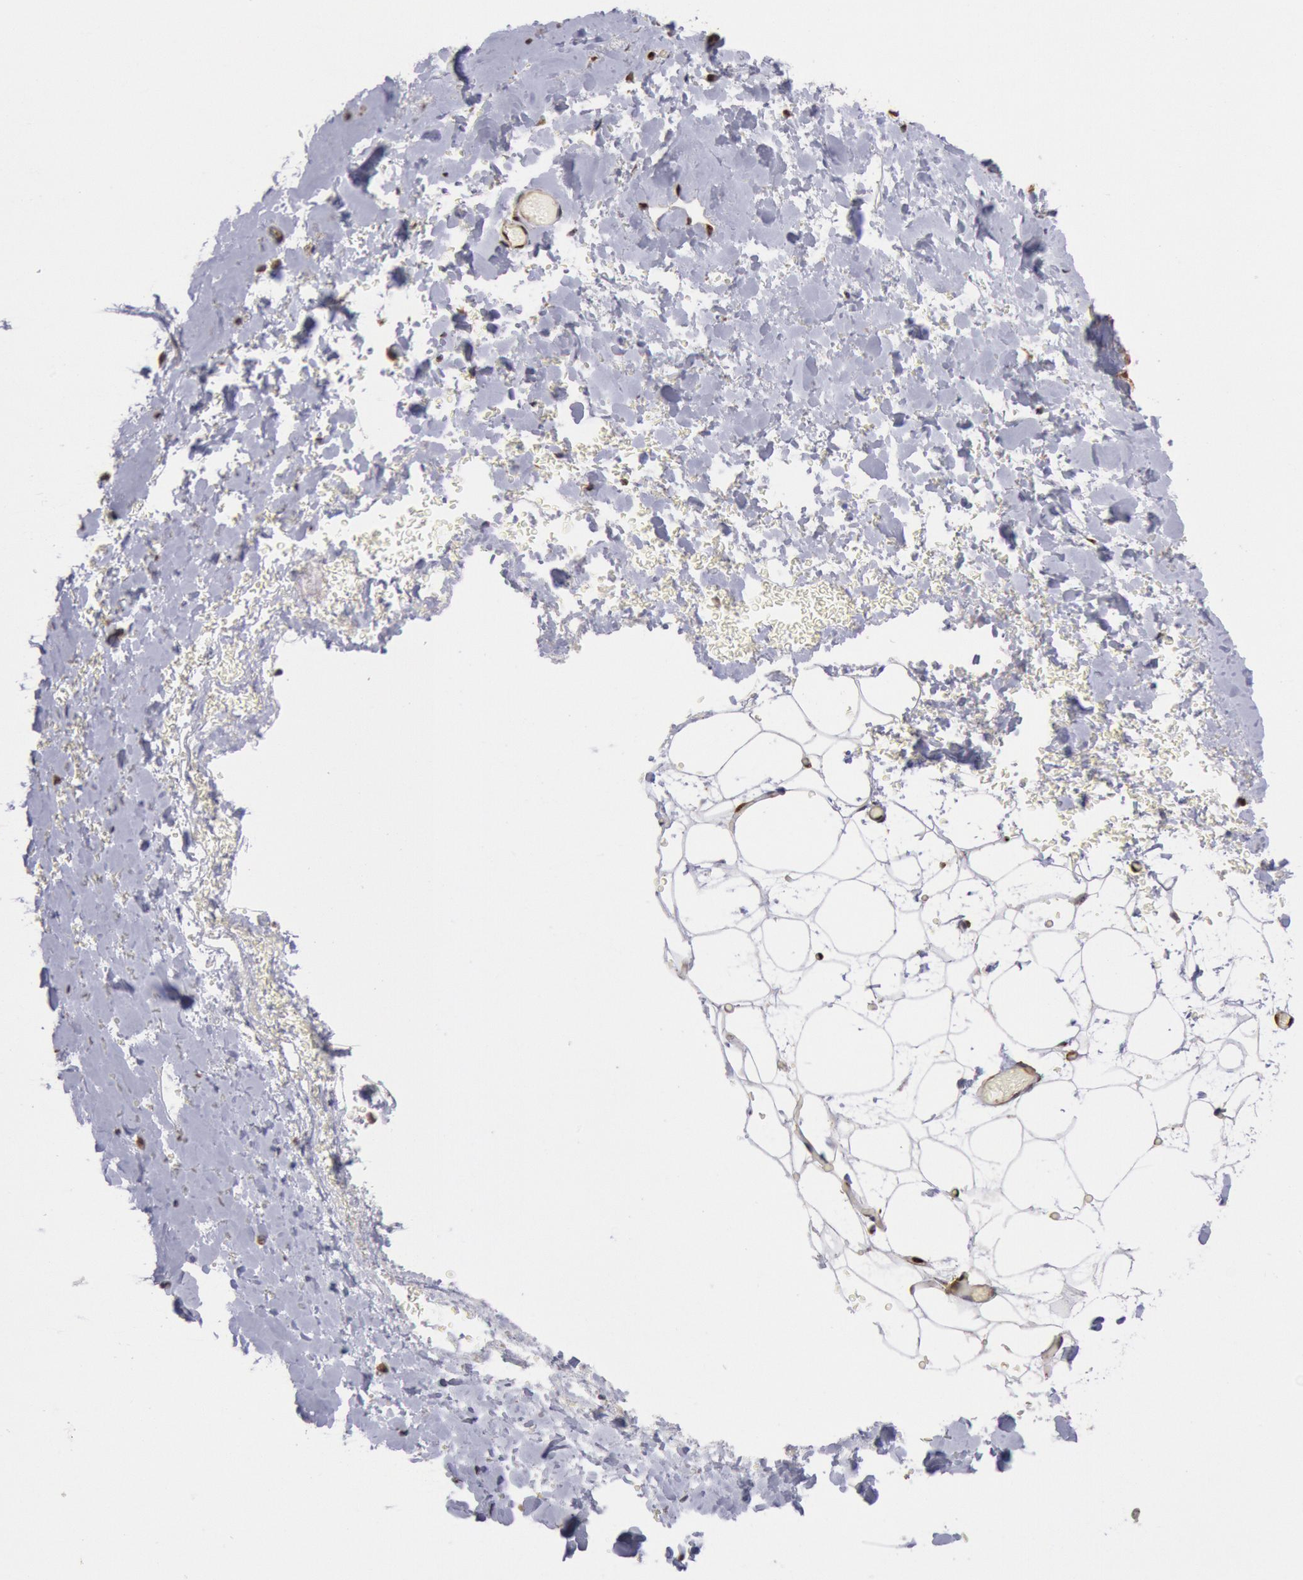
{"staining": {"intensity": "negative", "quantity": "none", "location": "none"}, "tissue": "breast", "cell_type": "Adipocytes", "image_type": "normal", "snomed": [{"axis": "morphology", "description": "Normal tissue, NOS"}, {"axis": "topography", "description": "Breast"}], "caption": "Human breast stained for a protein using immunohistochemistry (IHC) exhibits no positivity in adipocytes.", "gene": "STX17", "patient": {"sex": "female", "age": 75}}